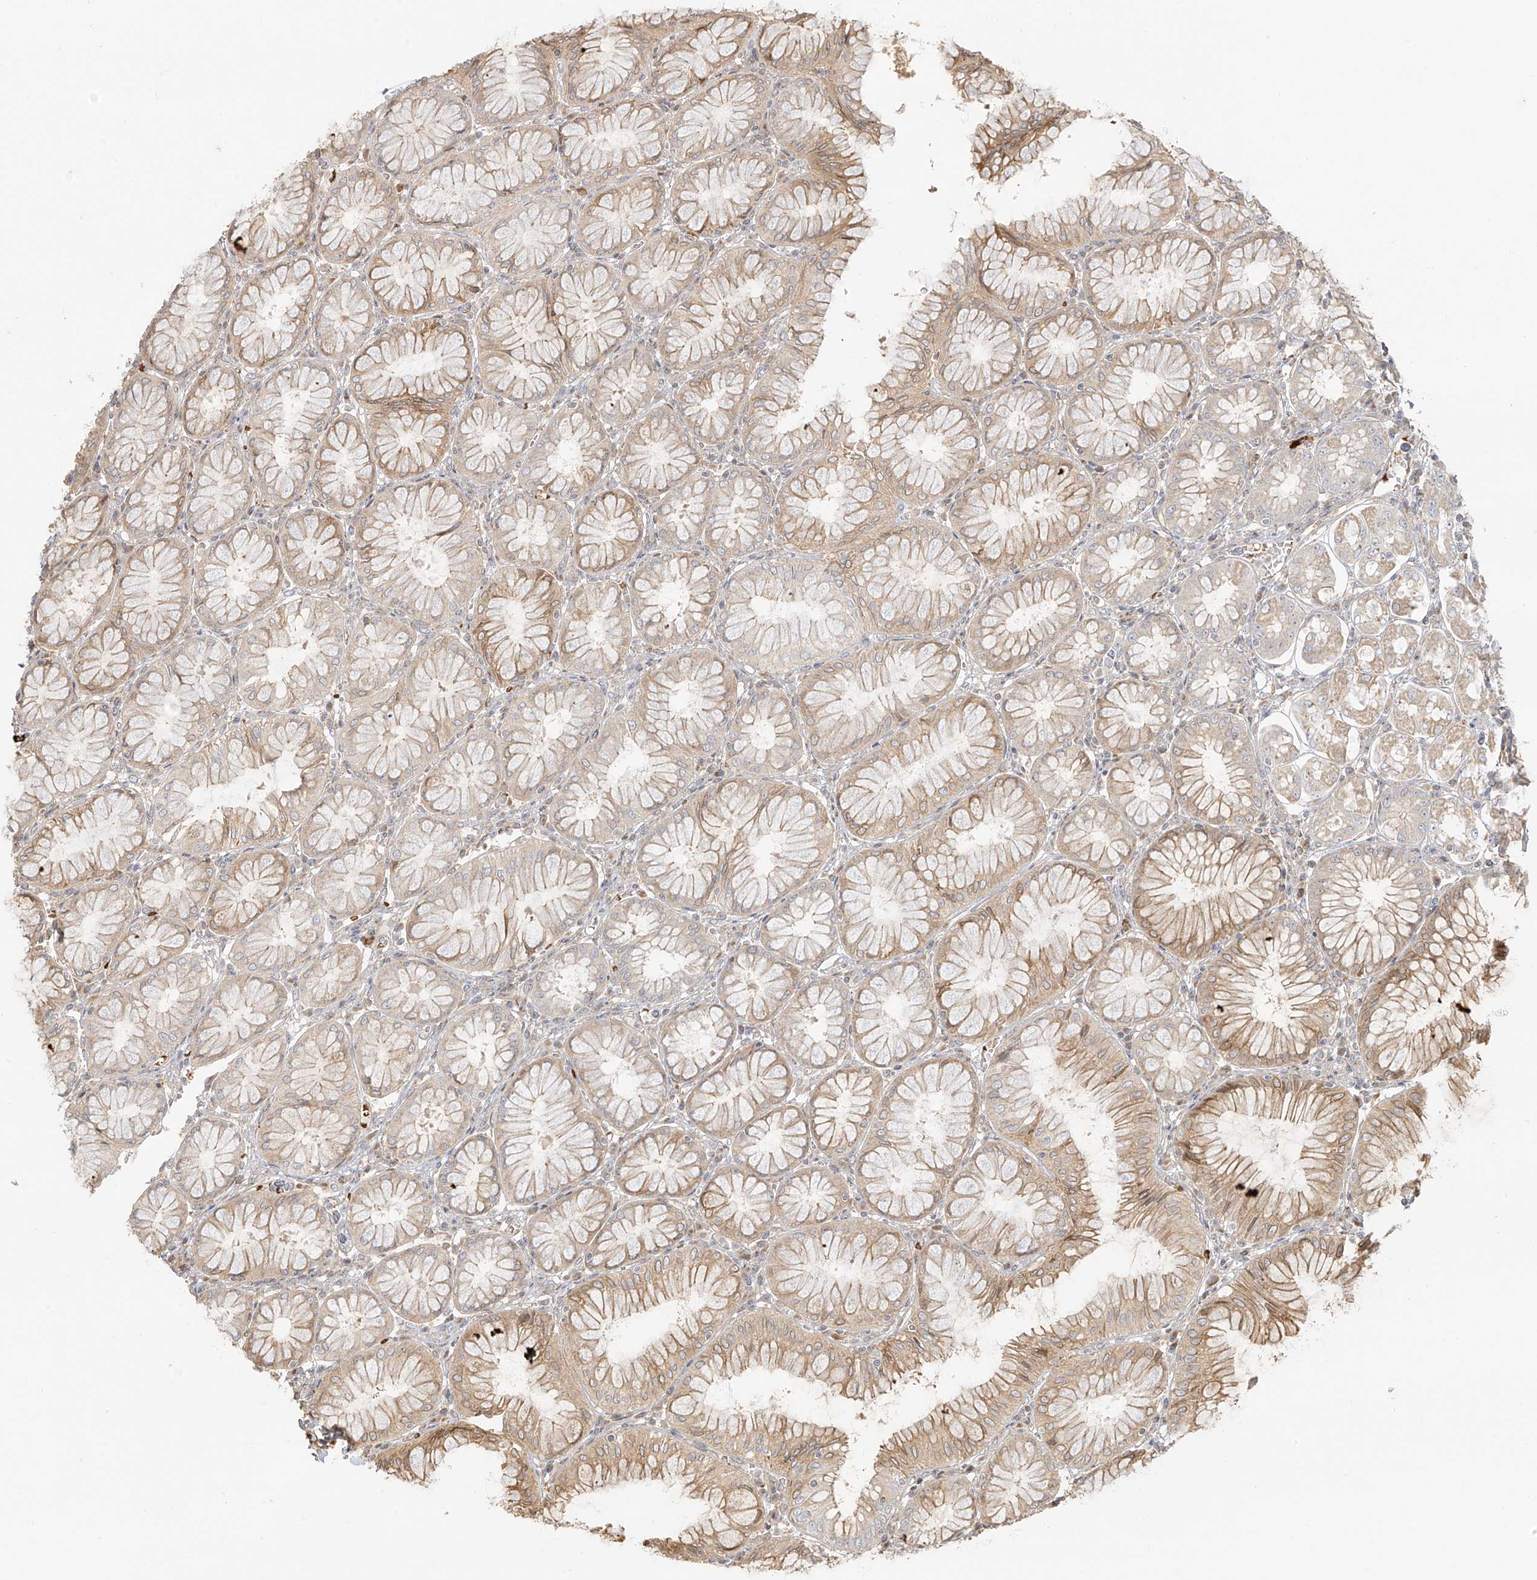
{"staining": {"intensity": "moderate", "quantity": "25%-75%", "location": "cytoplasmic/membranous"}, "tissue": "stomach", "cell_type": "Glandular cells", "image_type": "normal", "snomed": [{"axis": "morphology", "description": "Normal tissue, NOS"}, {"axis": "topography", "description": "Stomach, lower"}], "caption": "This image displays immunohistochemistry (IHC) staining of normal human stomach, with medium moderate cytoplasmic/membranous expression in about 25%-75% of glandular cells.", "gene": "UPK1B", "patient": {"sex": "female", "age": 56}}